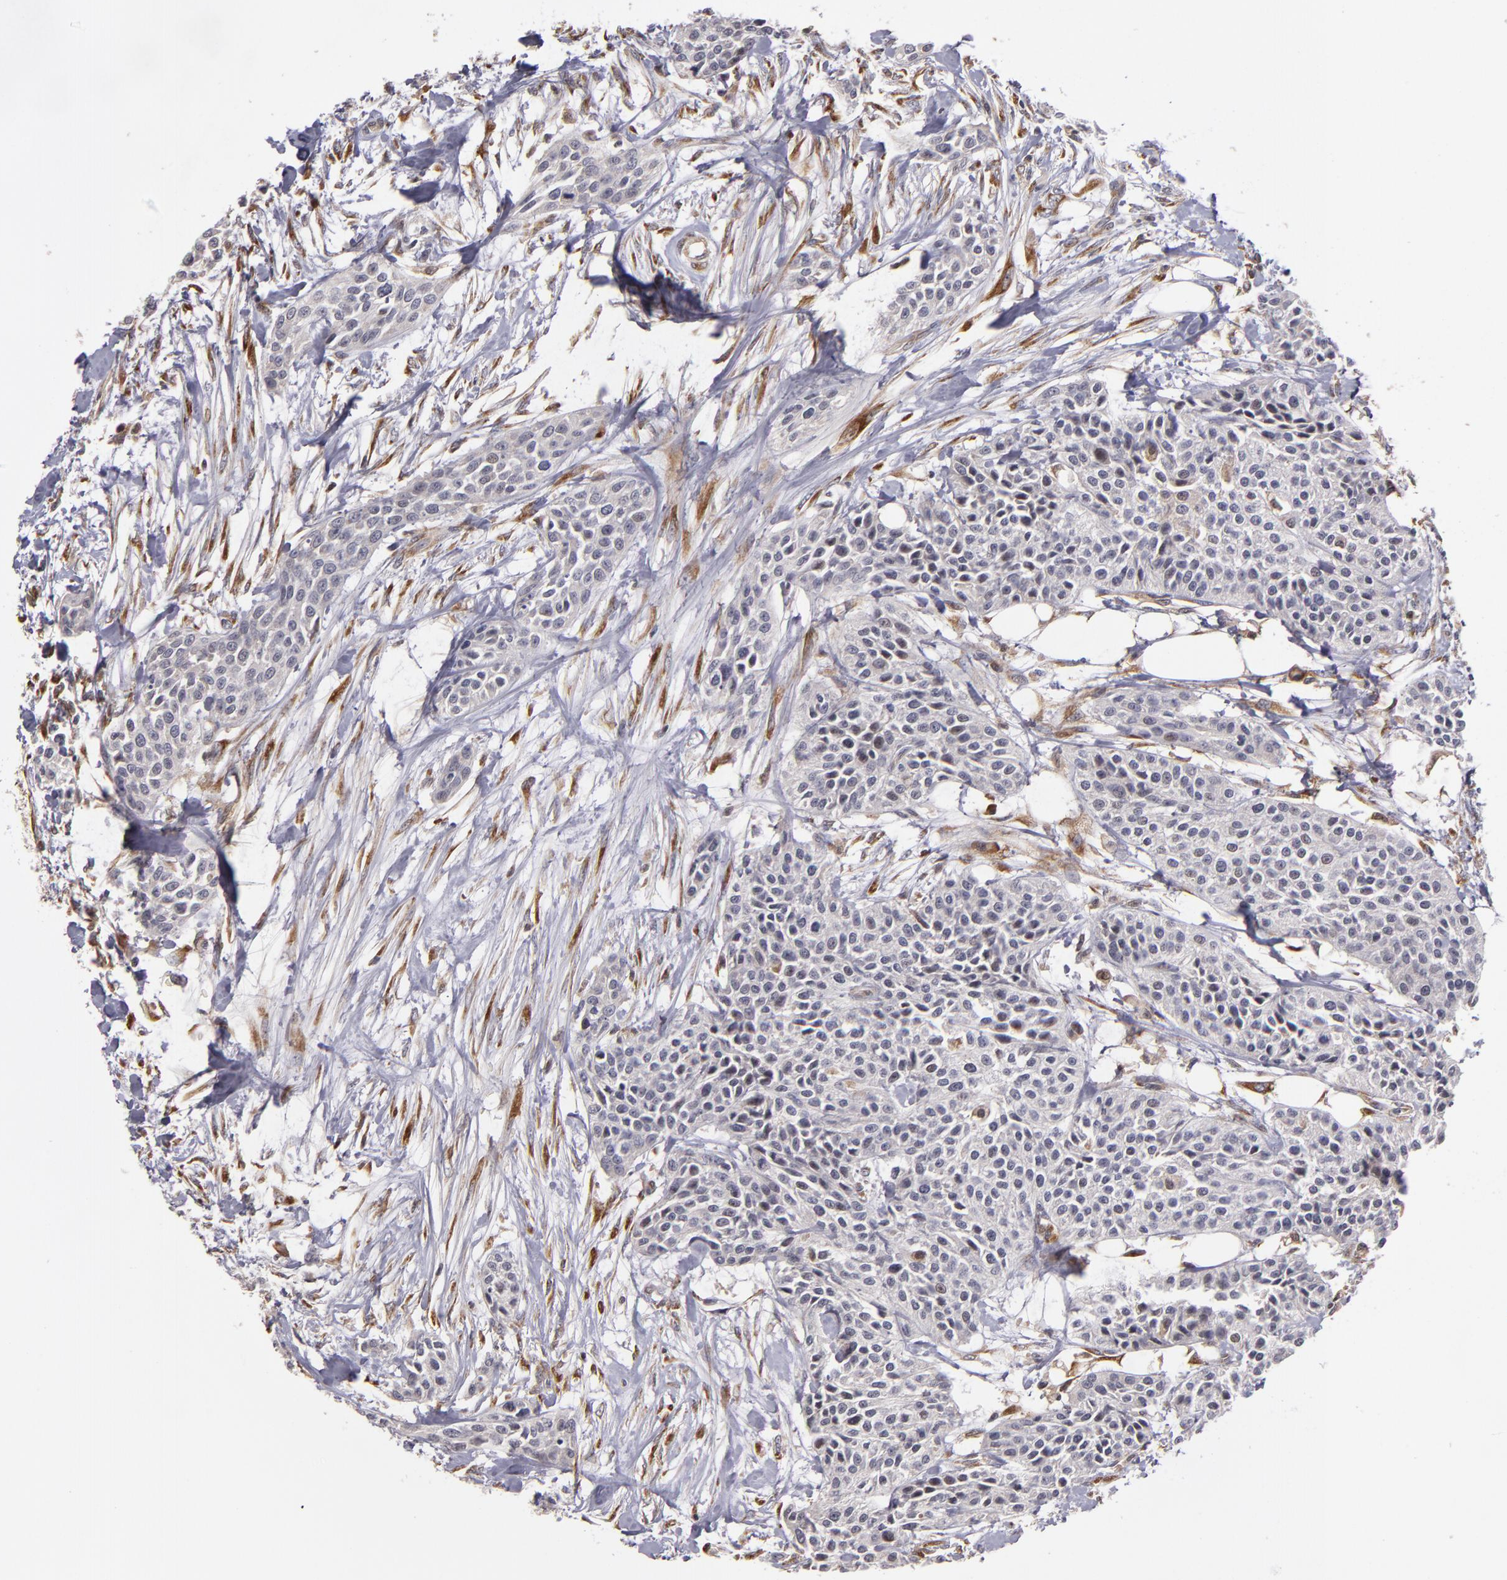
{"staining": {"intensity": "negative", "quantity": "none", "location": "none"}, "tissue": "urothelial cancer", "cell_type": "Tumor cells", "image_type": "cancer", "snomed": [{"axis": "morphology", "description": "Urothelial carcinoma, High grade"}, {"axis": "topography", "description": "Urinary bladder"}], "caption": "A histopathology image of human high-grade urothelial carcinoma is negative for staining in tumor cells.", "gene": "CASP1", "patient": {"sex": "male", "age": 56}}